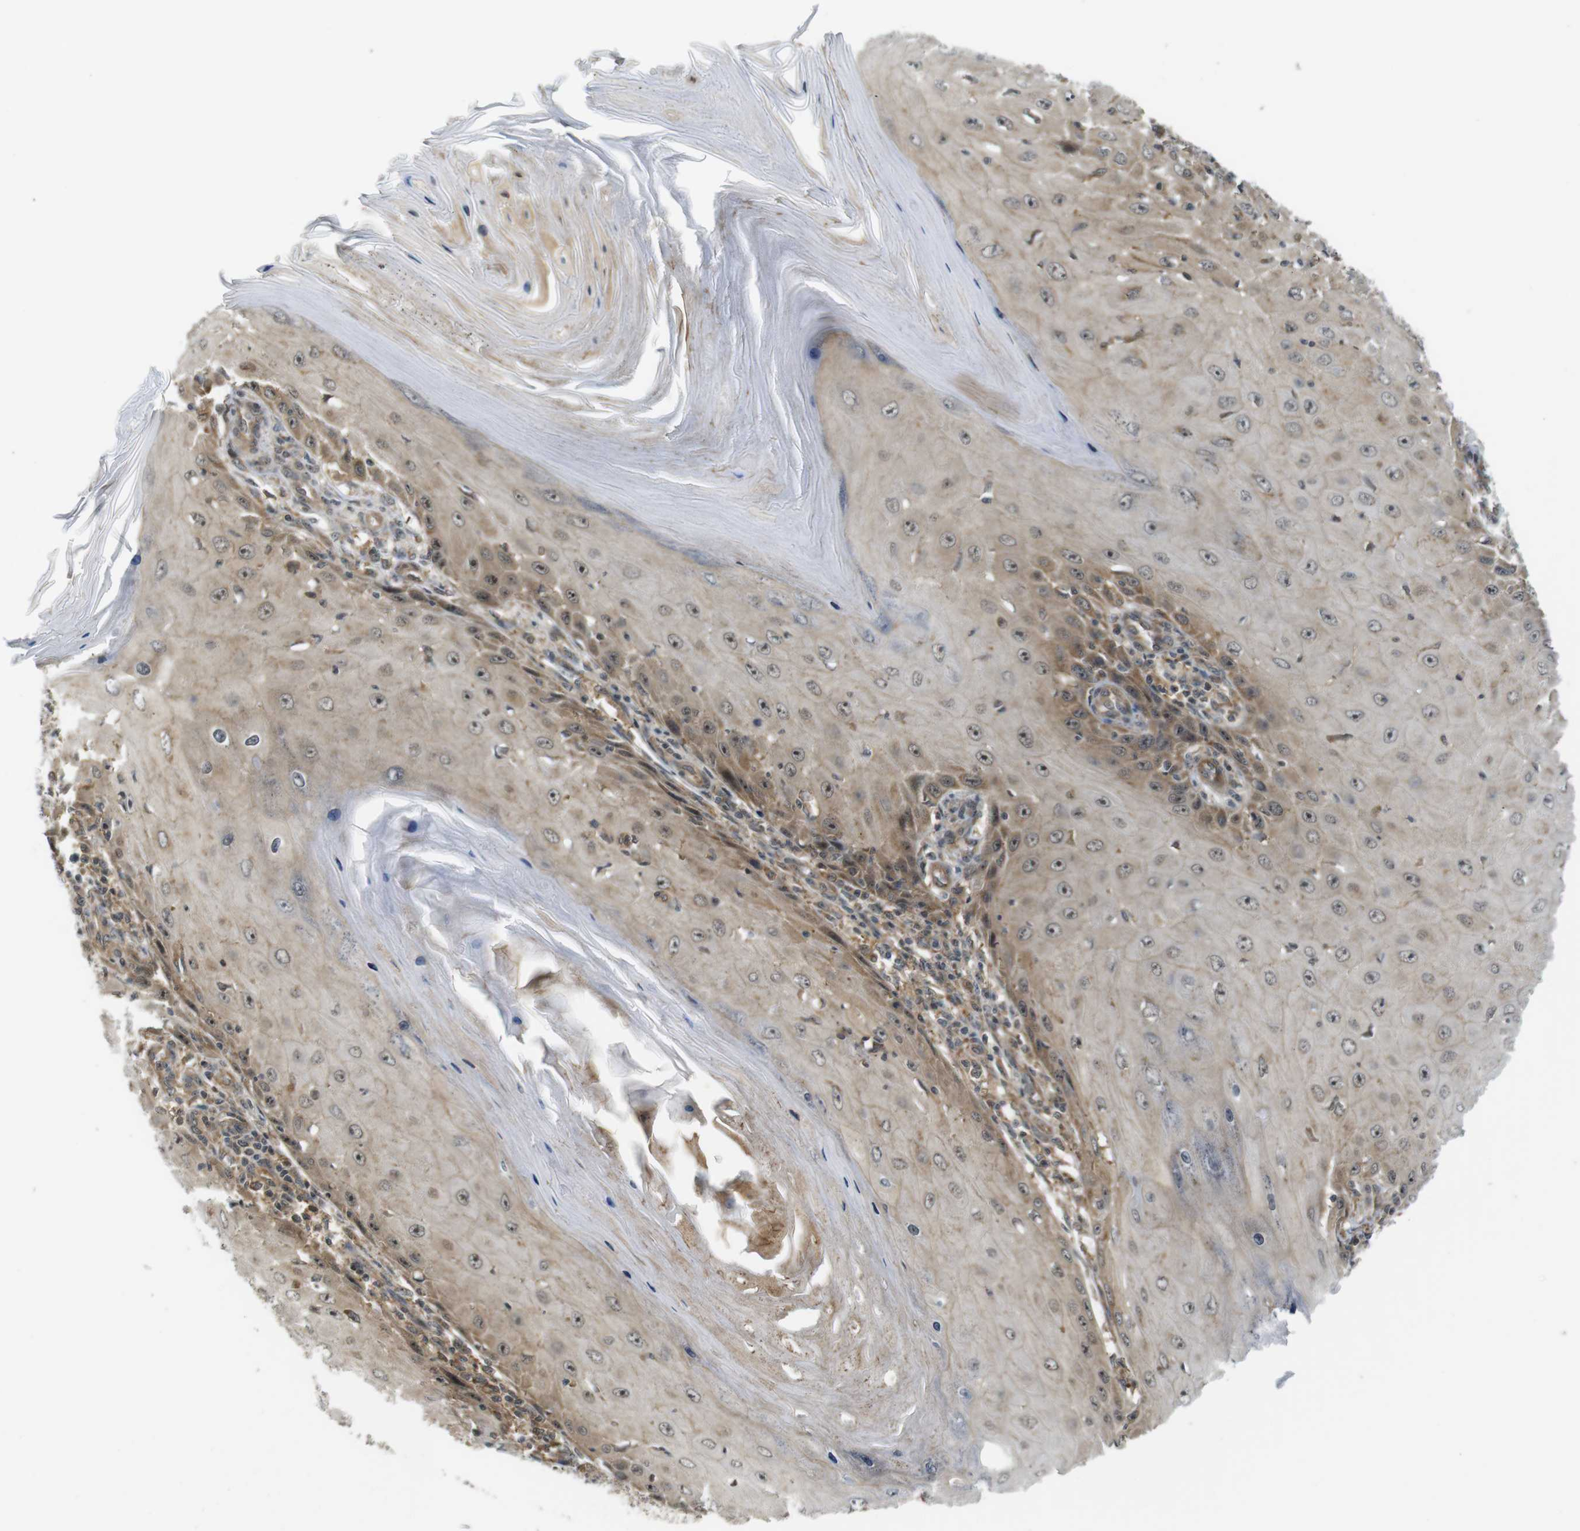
{"staining": {"intensity": "moderate", "quantity": ">75%", "location": "cytoplasmic/membranous,nuclear"}, "tissue": "skin cancer", "cell_type": "Tumor cells", "image_type": "cancer", "snomed": [{"axis": "morphology", "description": "Squamous cell carcinoma, NOS"}, {"axis": "topography", "description": "Skin"}], "caption": "This image exhibits immunohistochemistry staining of skin squamous cell carcinoma, with medium moderate cytoplasmic/membranous and nuclear expression in about >75% of tumor cells.", "gene": "CC2D1A", "patient": {"sex": "female", "age": 73}}